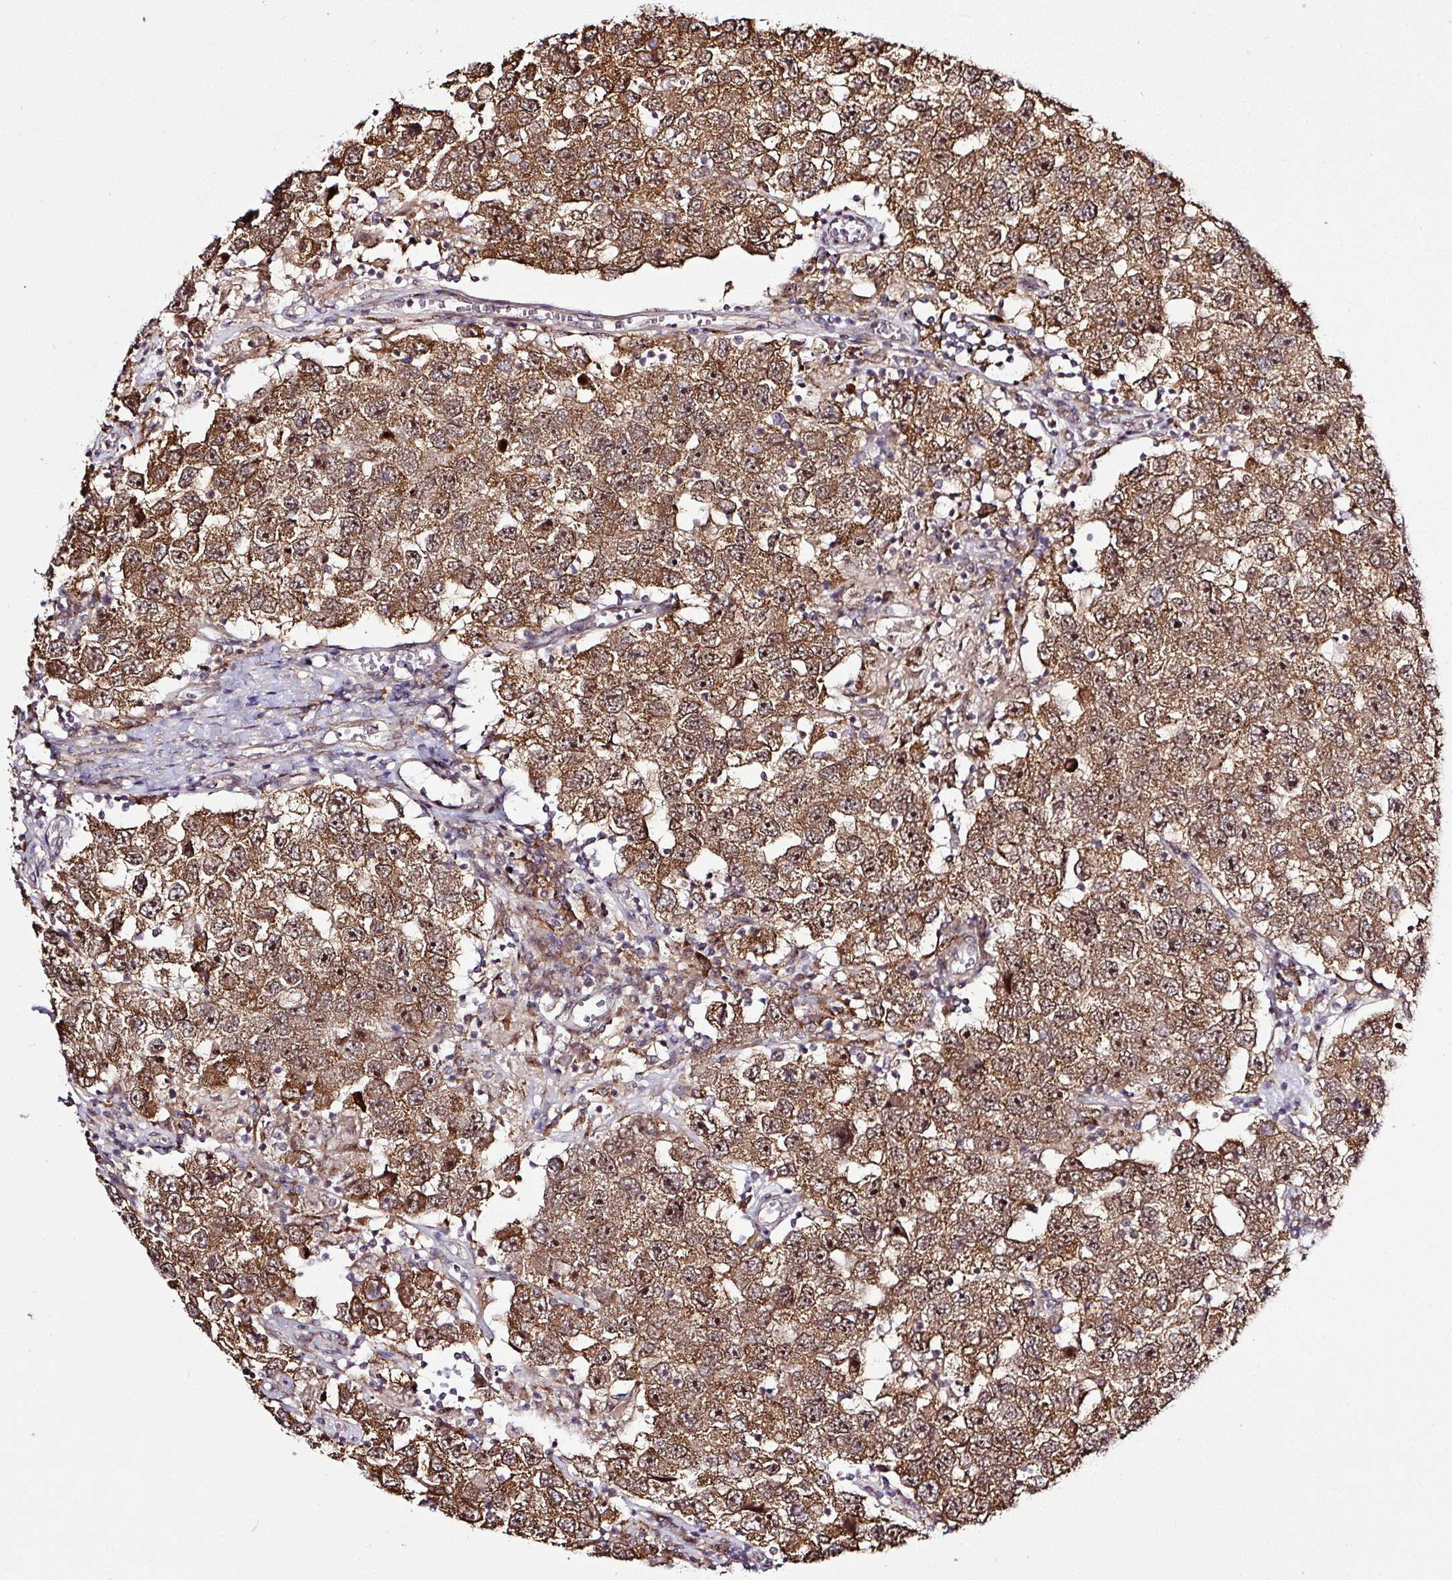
{"staining": {"intensity": "moderate", "quantity": ">75%", "location": "cytoplasmic/membranous,nuclear"}, "tissue": "testis cancer", "cell_type": "Tumor cells", "image_type": "cancer", "snomed": [{"axis": "morphology", "description": "Seminoma, NOS"}, {"axis": "topography", "description": "Testis"}], "caption": "Testis cancer (seminoma) stained with a protein marker exhibits moderate staining in tumor cells.", "gene": "FAM153A", "patient": {"sex": "male", "age": 26}}